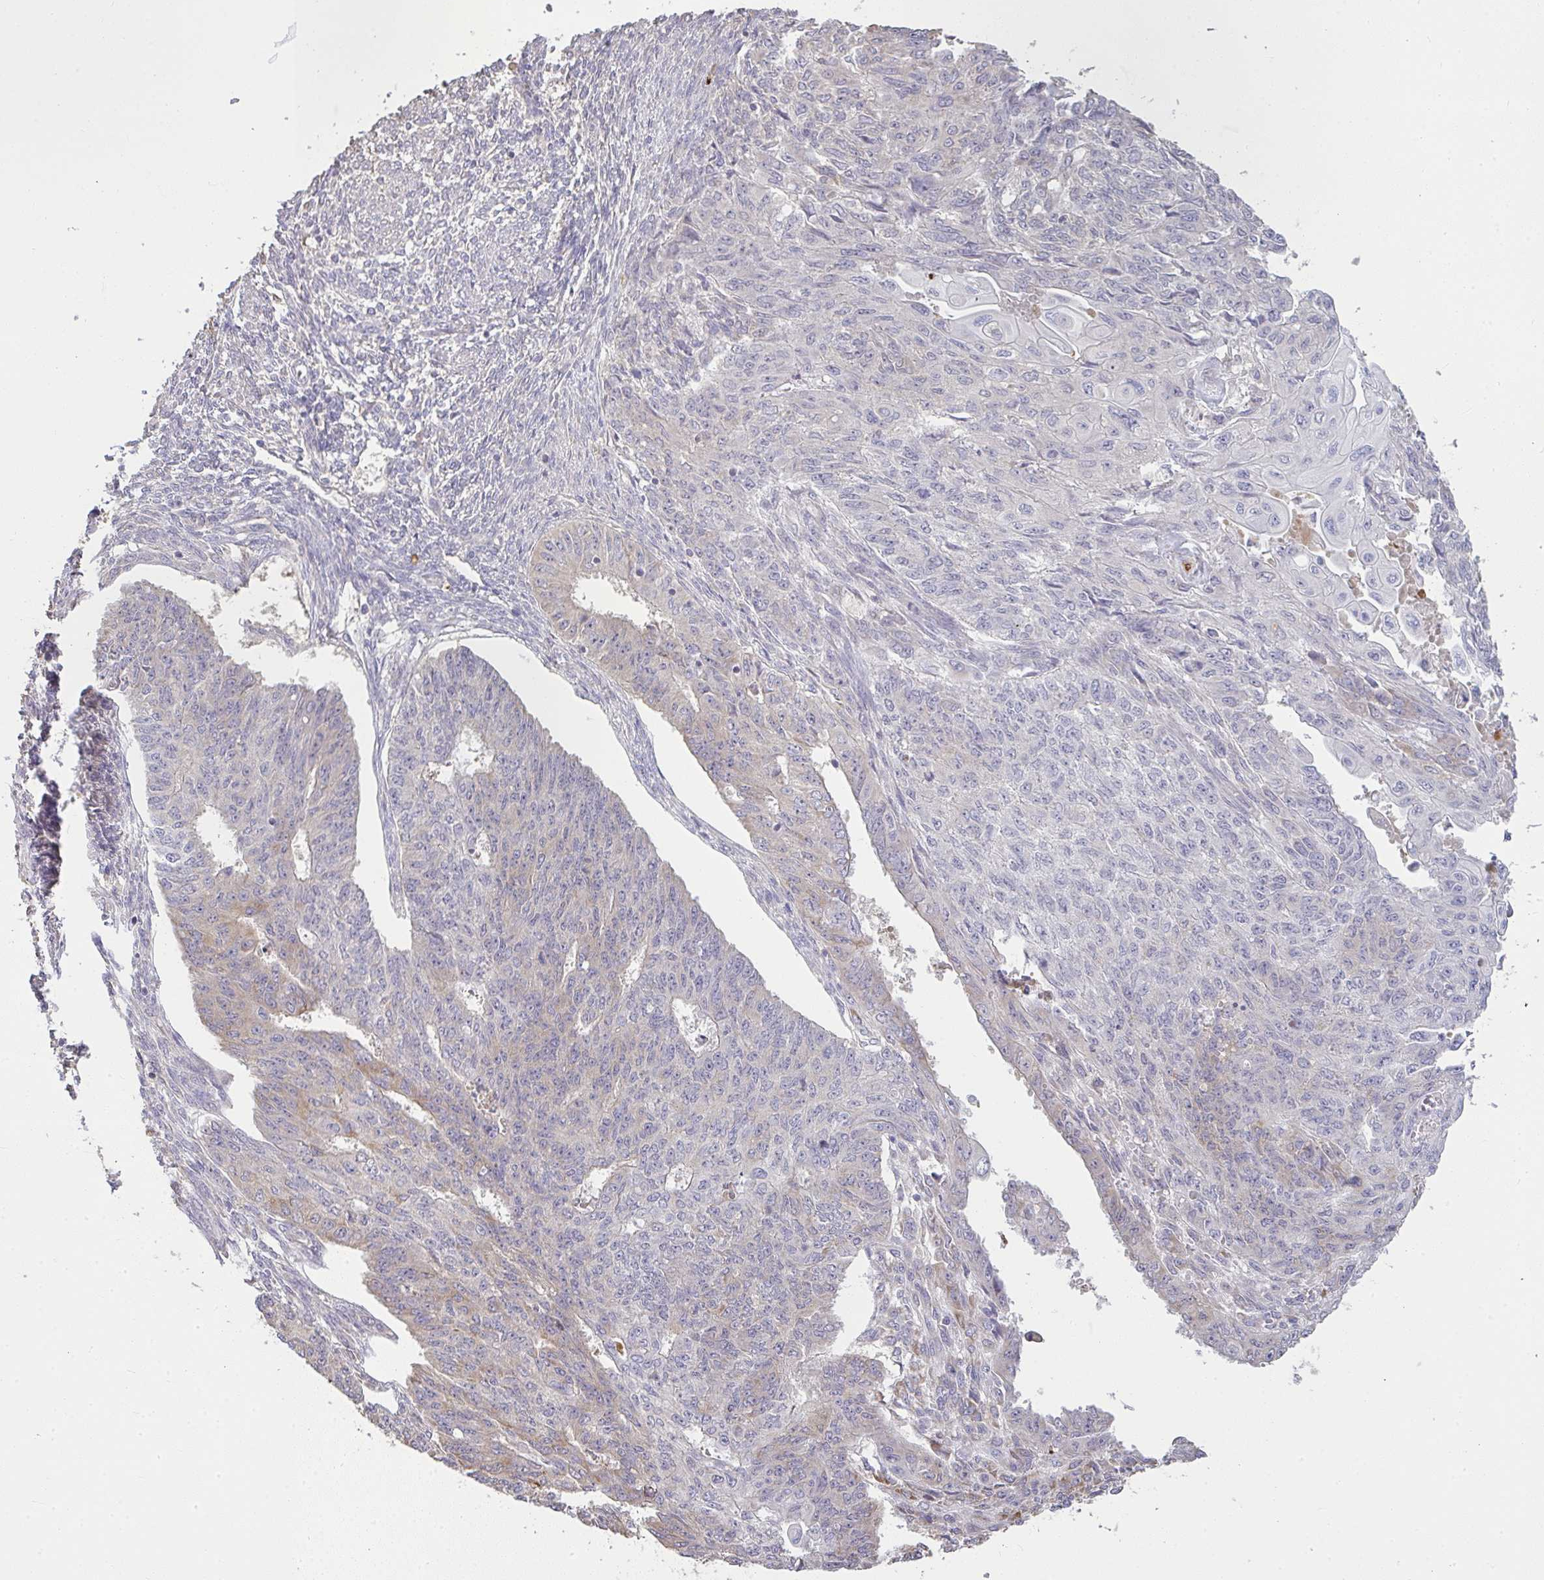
{"staining": {"intensity": "weak", "quantity": "<25%", "location": "cytoplasmic/membranous"}, "tissue": "endometrial cancer", "cell_type": "Tumor cells", "image_type": "cancer", "snomed": [{"axis": "morphology", "description": "Adenocarcinoma, NOS"}, {"axis": "topography", "description": "Endometrium"}], "caption": "DAB immunohistochemical staining of adenocarcinoma (endometrial) displays no significant staining in tumor cells.", "gene": "BRINP3", "patient": {"sex": "female", "age": 32}}